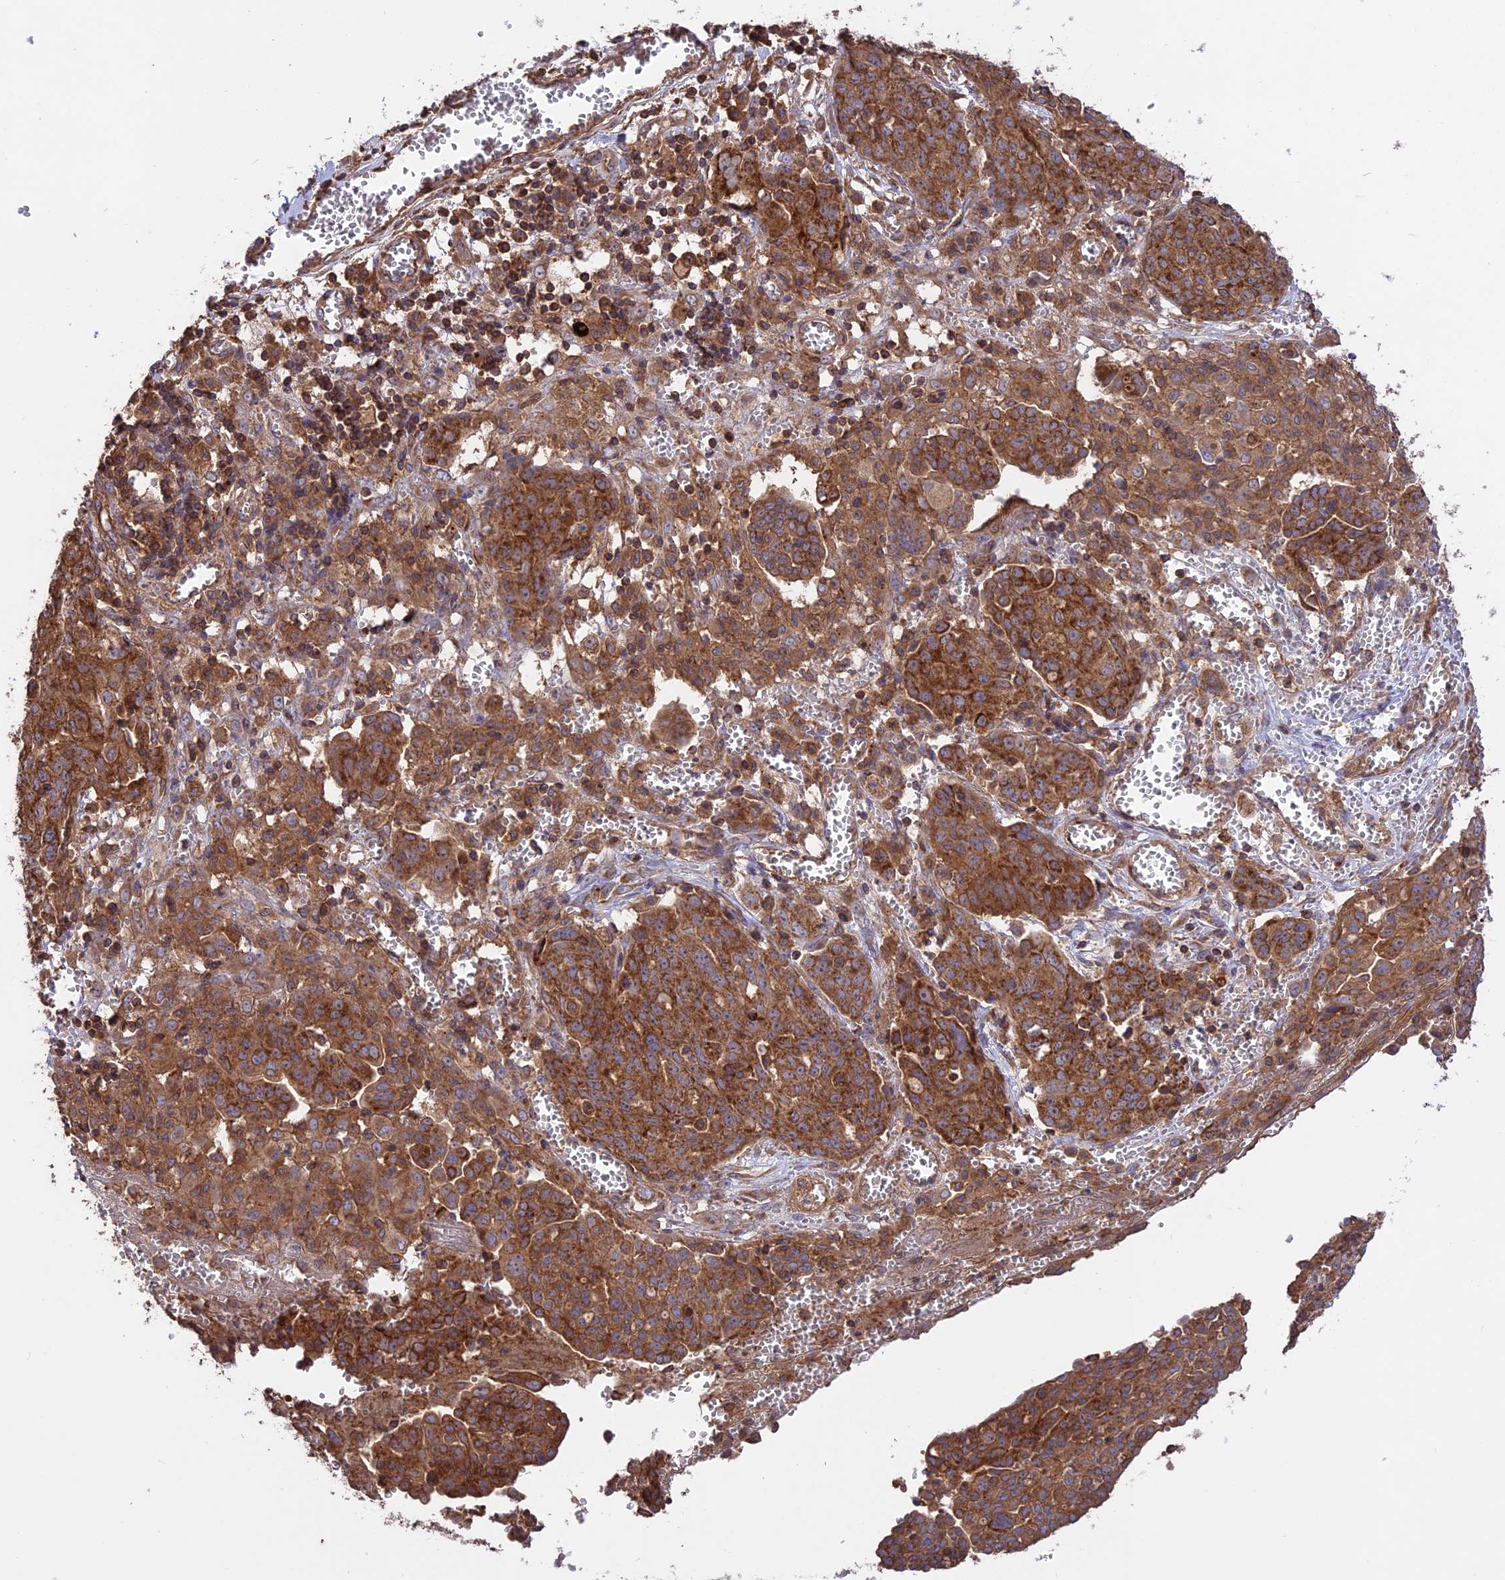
{"staining": {"intensity": "strong", "quantity": ">75%", "location": "cytoplasmic/membranous"}, "tissue": "ovarian cancer", "cell_type": "Tumor cells", "image_type": "cancer", "snomed": [{"axis": "morphology", "description": "Cystadenocarcinoma, serous, NOS"}, {"axis": "topography", "description": "Soft tissue"}, {"axis": "topography", "description": "Ovary"}], "caption": "Protein staining of ovarian cancer tissue reveals strong cytoplasmic/membranous expression in about >75% of tumor cells.", "gene": "NUDT8", "patient": {"sex": "female", "age": 57}}